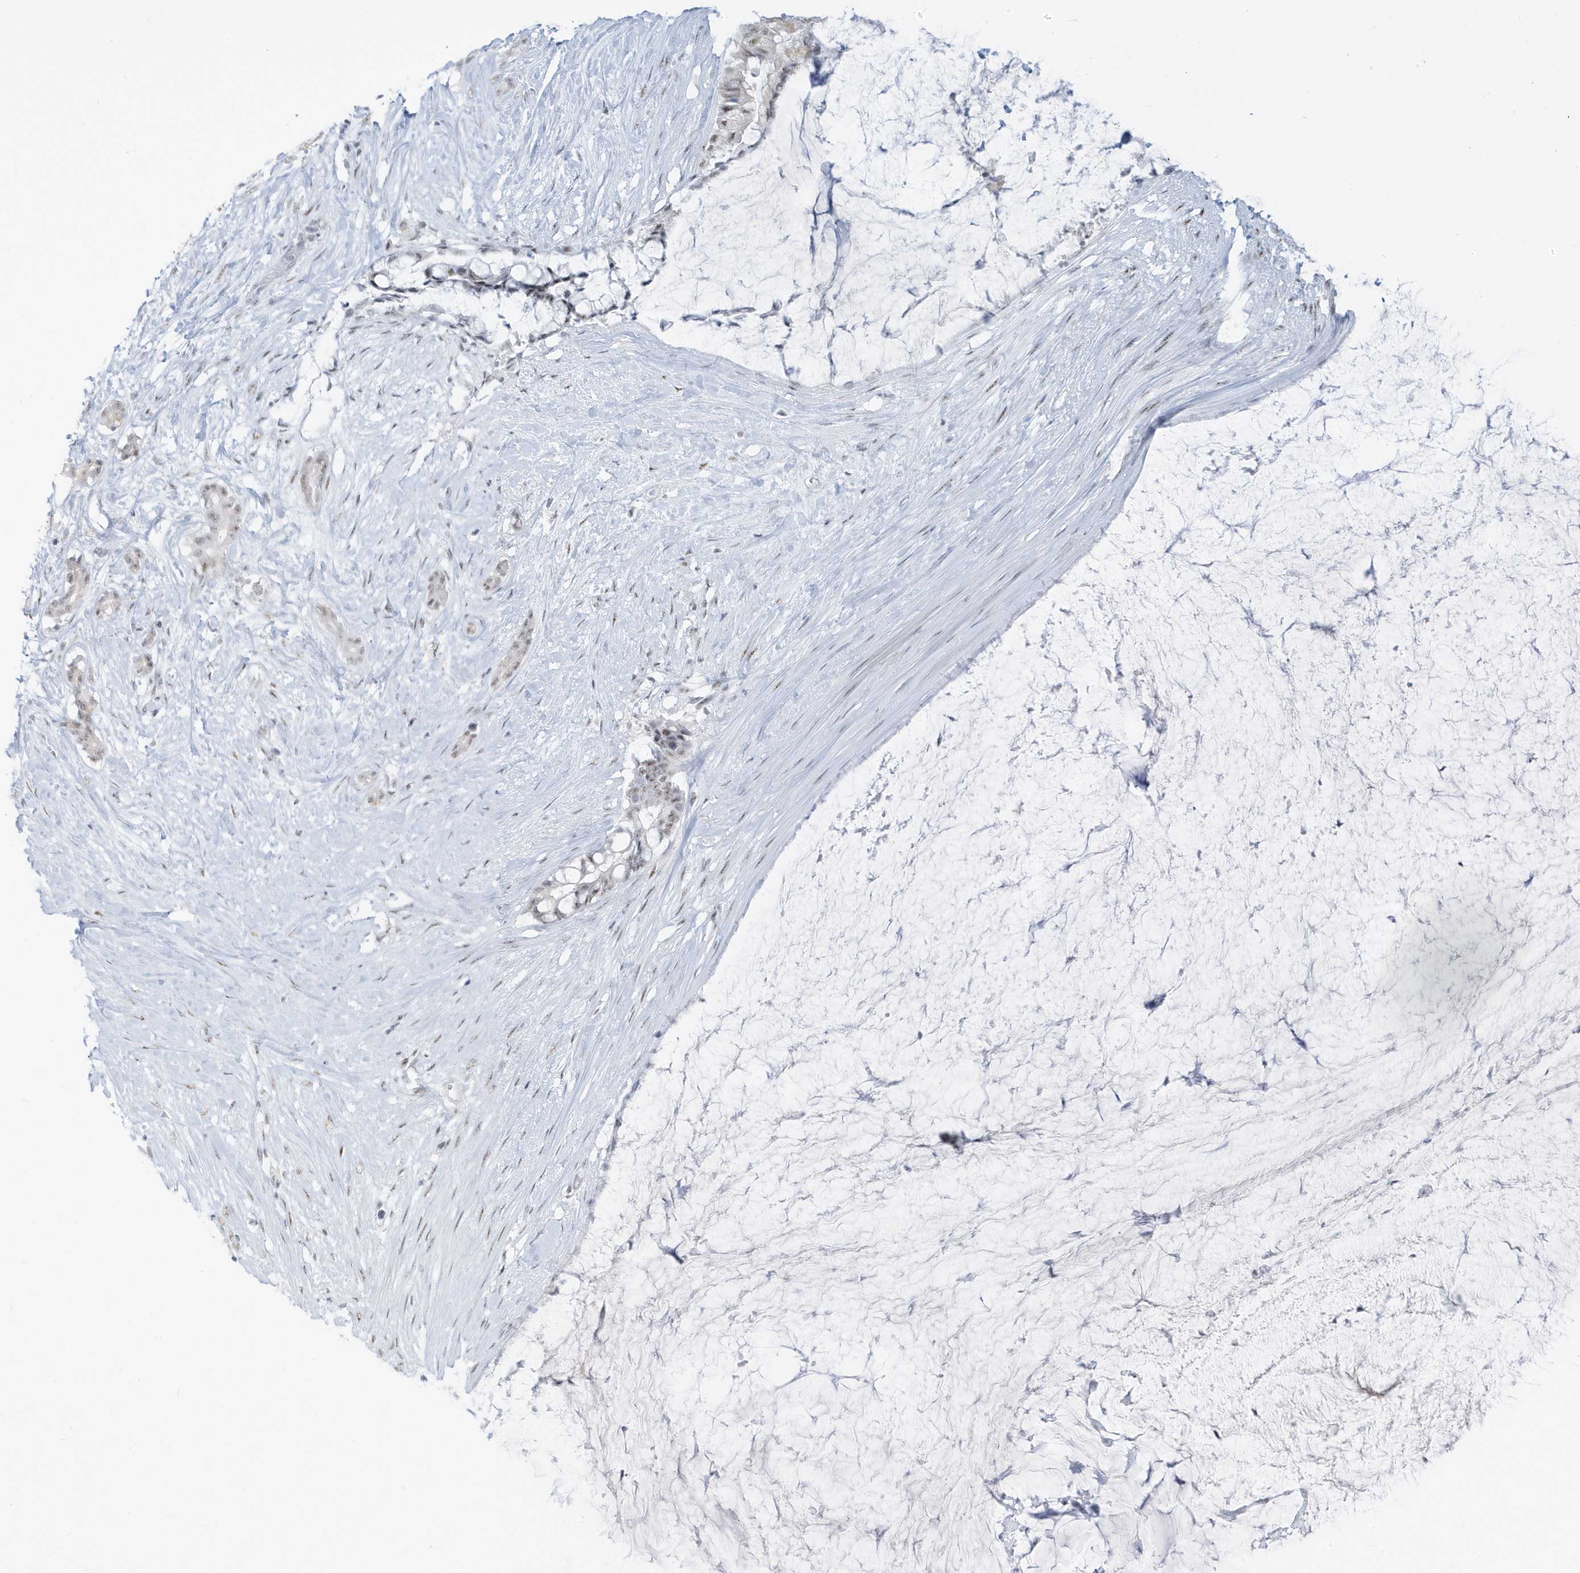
{"staining": {"intensity": "weak", "quantity": "25%-75%", "location": "nuclear"}, "tissue": "pancreatic cancer", "cell_type": "Tumor cells", "image_type": "cancer", "snomed": [{"axis": "morphology", "description": "Adenocarcinoma, NOS"}, {"axis": "topography", "description": "Pancreas"}], "caption": "Immunohistochemical staining of pancreatic cancer (adenocarcinoma) shows low levels of weak nuclear protein expression in approximately 25%-75% of tumor cells. The protein is stained brown, and the nuclei are stained in blue (DAB IHC with brightfield microscopy, high magnification).", "gene": "PLEKHN1", "patient": {"sex": "male", "age": 41}}